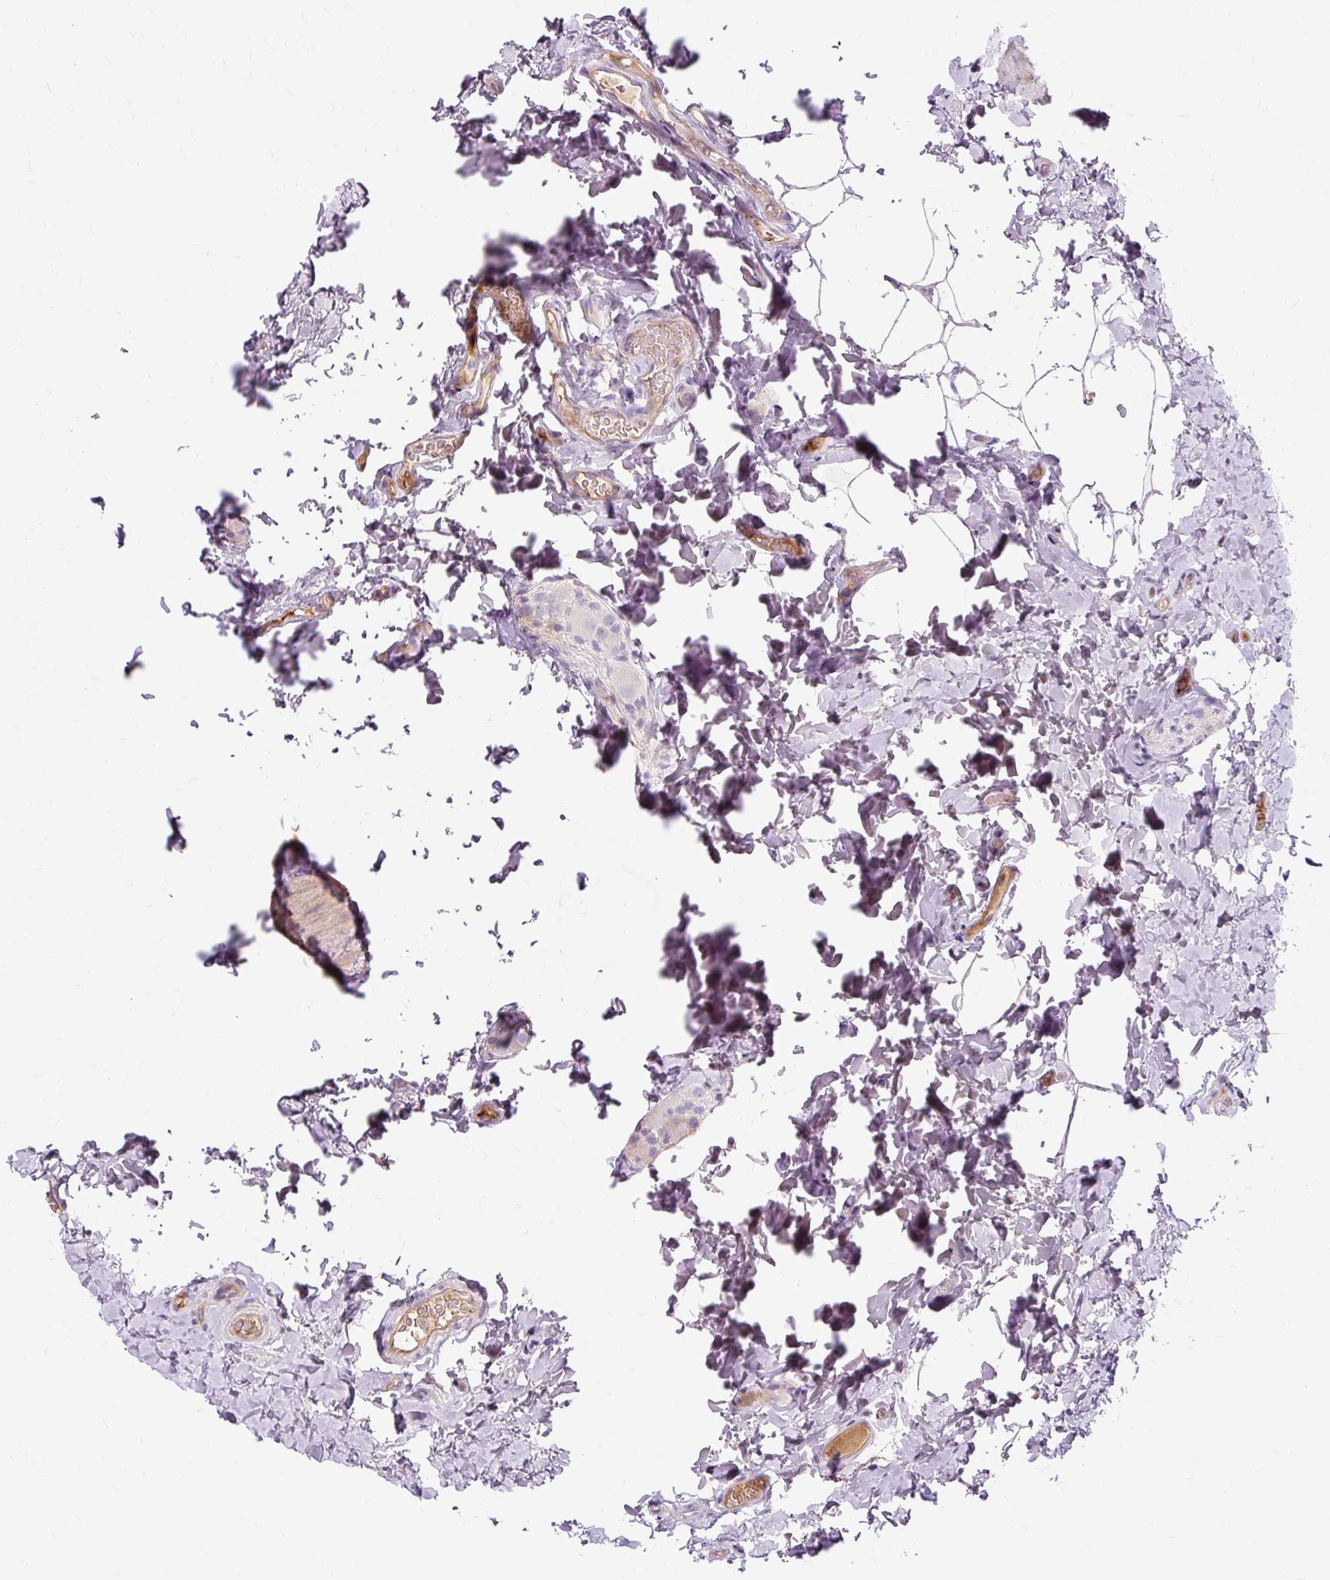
{"staining": {"intensity": "moderate", "quantity": ">75%", "location": "cytoplasmic/membranous"}, "tissue": "colon", "cell_type": "Endothelial cells", "image_type": "normal", "snomed": [{"axis": "morphology", "description": "Normal tissue, NOS"}, {"axis": "topography", "description": "Colon"}], "caption": "Approximately >75% of endothelial cells in unremarkable human colon reveal moderate cytoplasmic/membranous protein staining as visualized by brown immunohistochemical staining.", "gene": "DCTN4", "patient": {"sex": "male", "age": 46}}